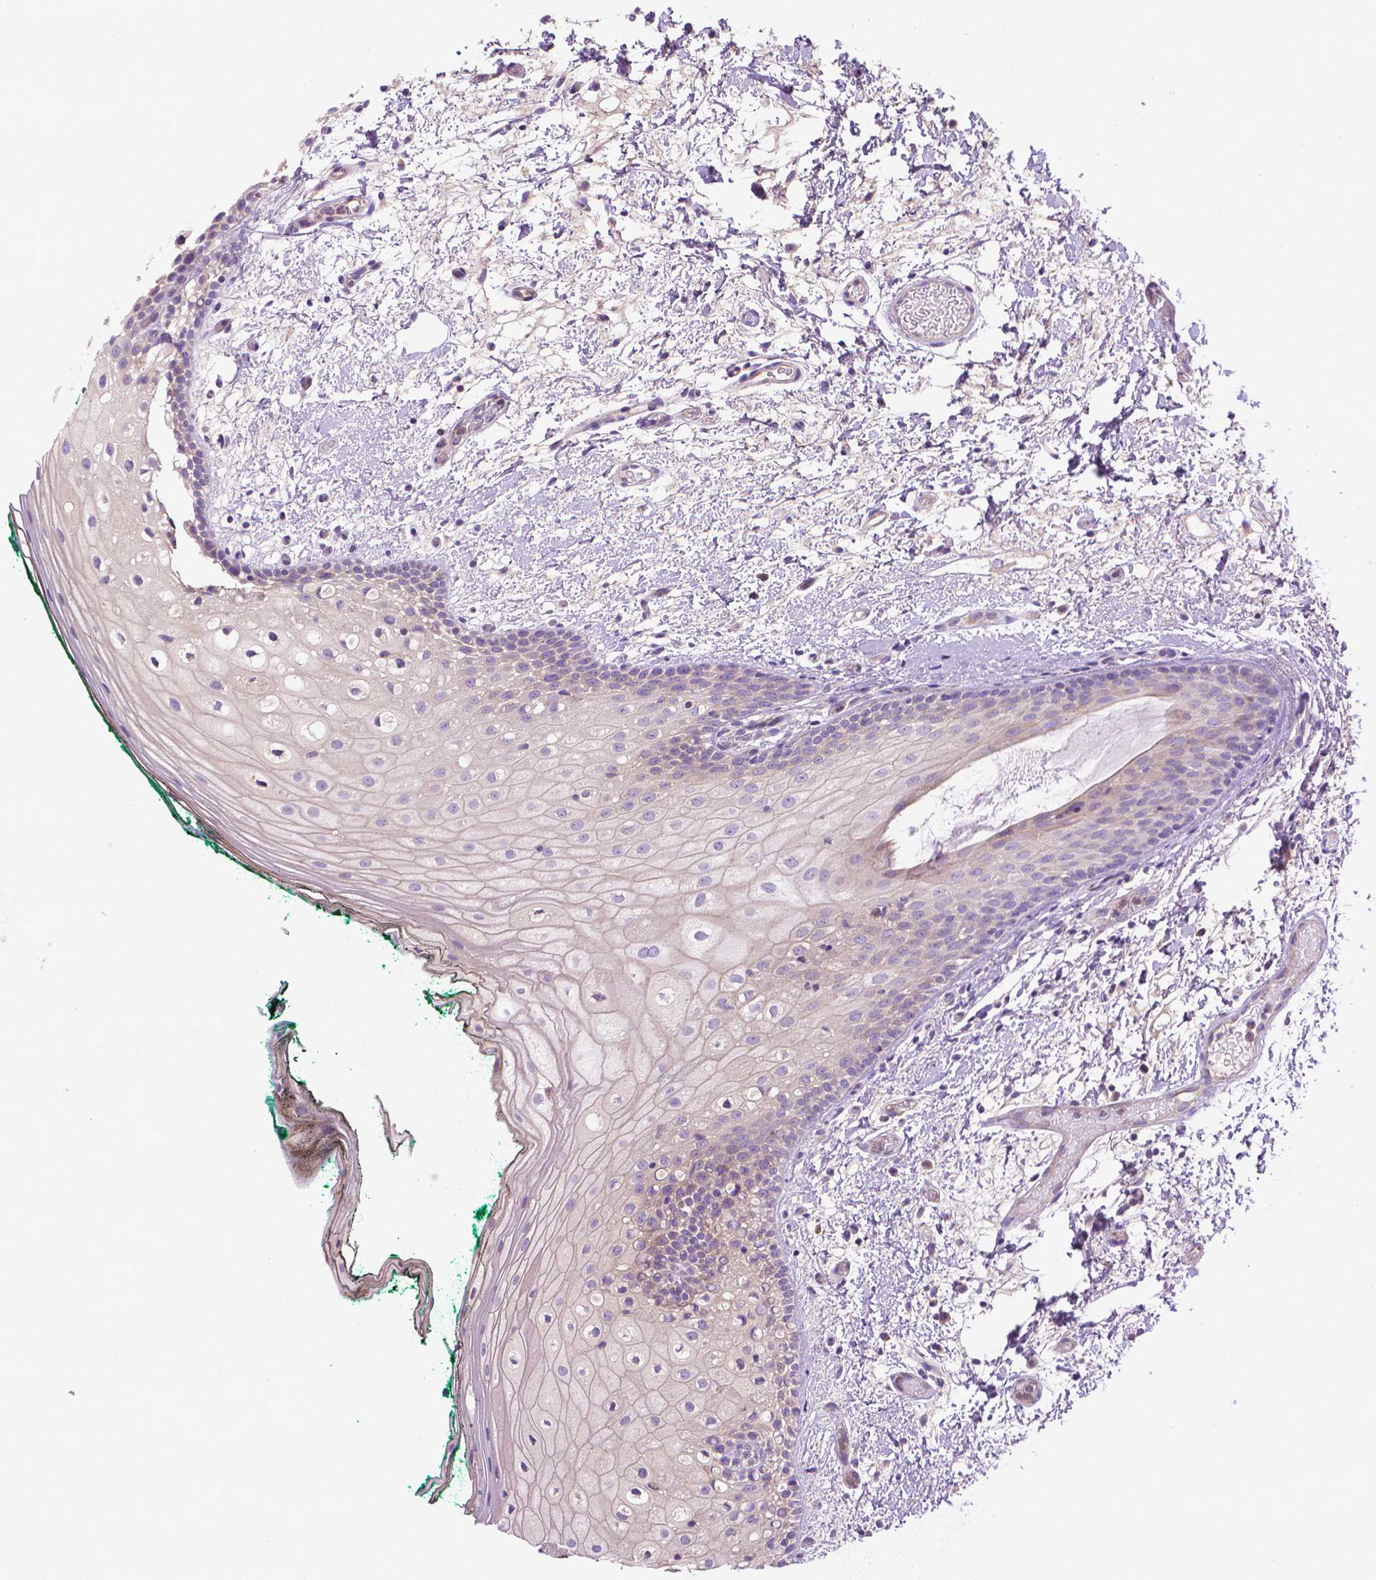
{"staining": {"intensity": "negative", "quantity": "none", "location": "none"}, "tissue": "oral mucosa", "cell_type": "Squamous epithelial cells", "image_type": "normal", "snomed": [{"axis": "morphology", "description": "Normal tissue, NOS"}, {"axis": "topography", "description": "Oral tissue"}], "caption": "Immunohistochemistry (IHC) micrograph of unremarkable human oral mucosa stained for a protein (brown), which exhibits no staining in squamous epithelial cells.", "gene": "SLC51B", "patient": {"sex": "female", "age": 83}}